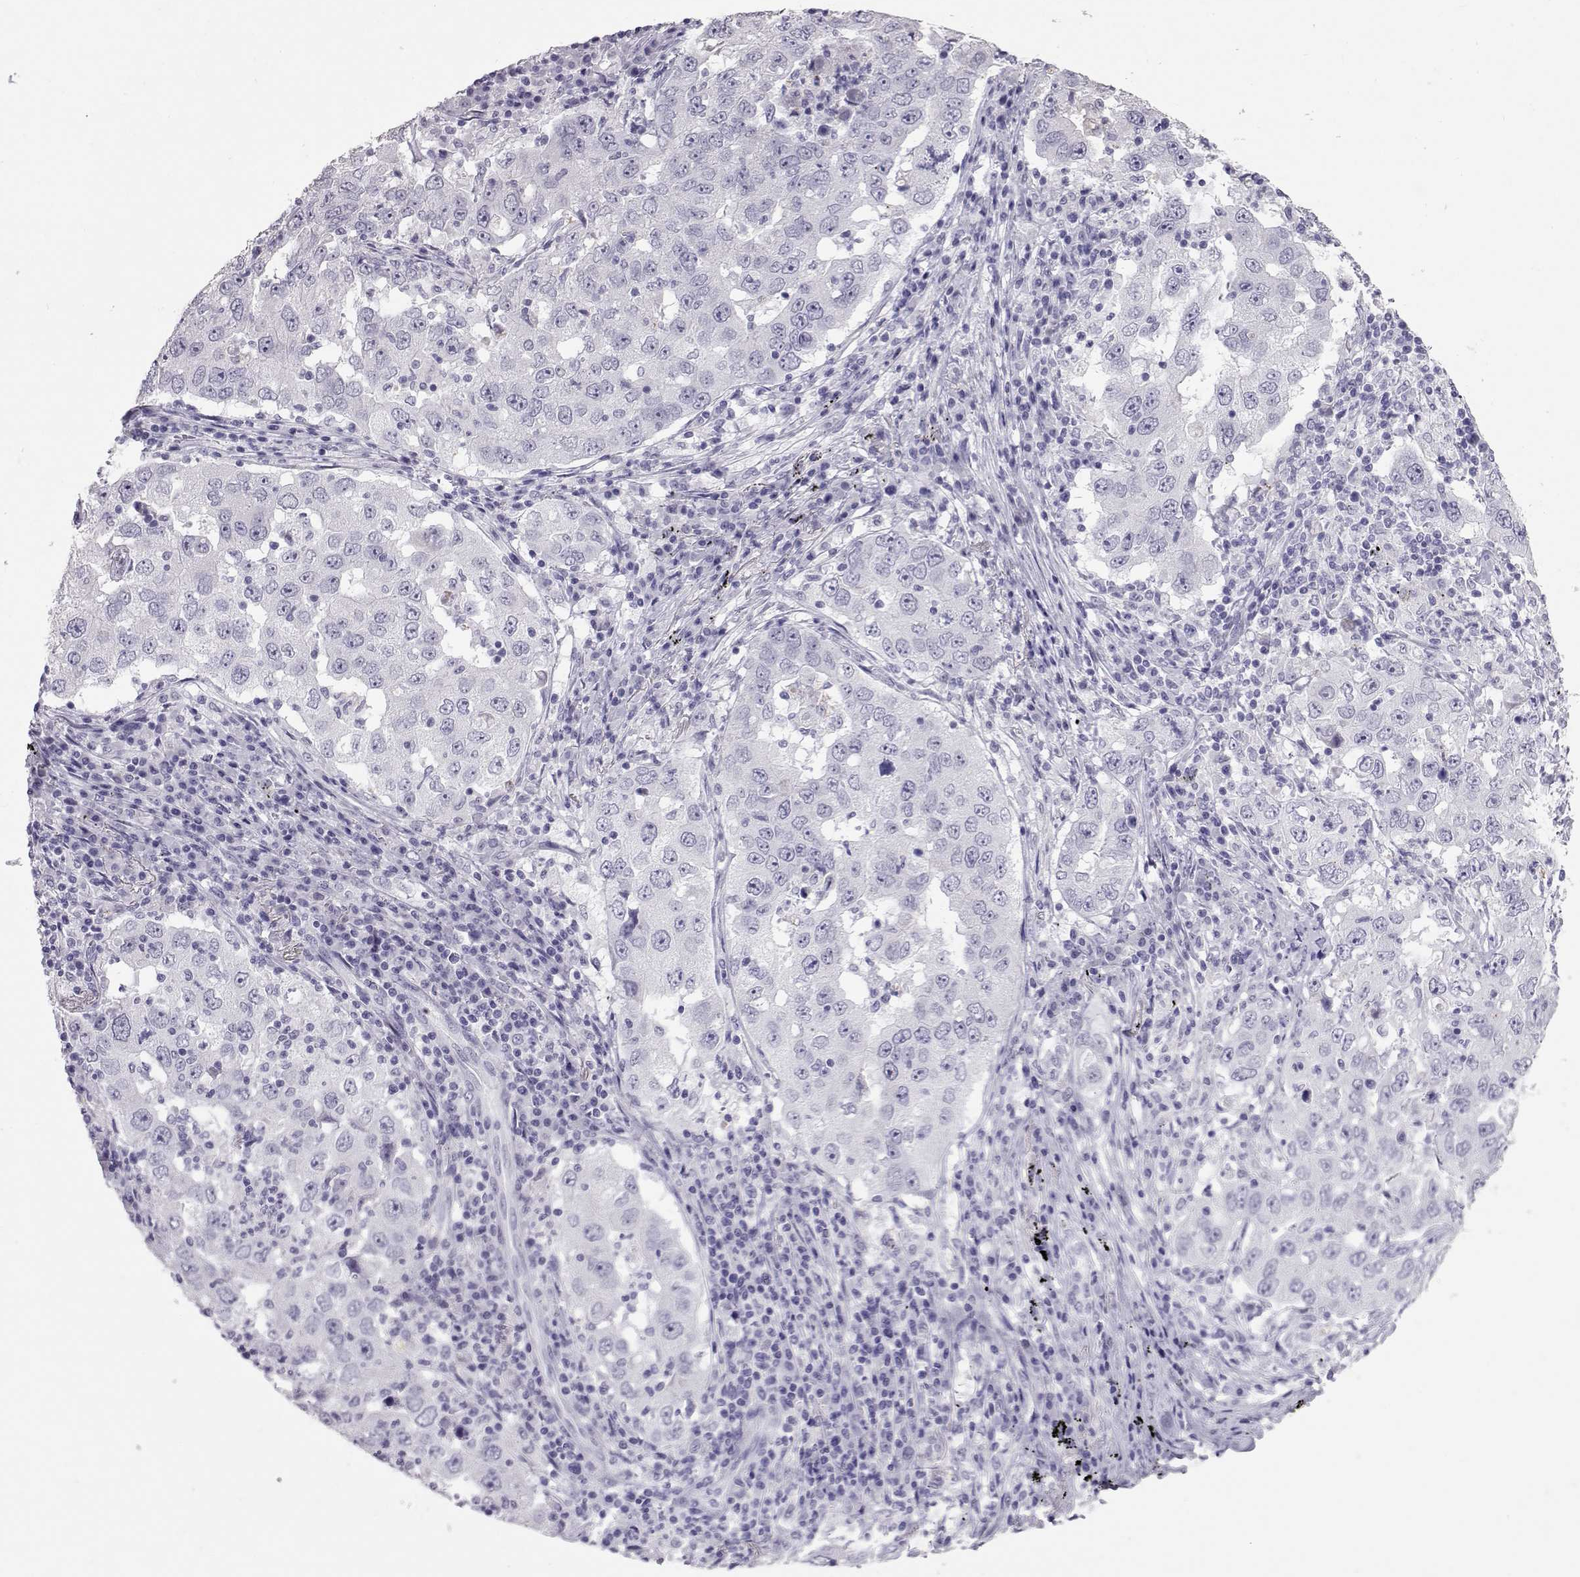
{"staining": {"intensity": "negative", "quantity": "none", "location": "none"}, "tissue": "lung cancer", "cell_type": "Tumor cells", "image_type": "cancer", "snomed": [{"axis": "morphology", "description": "Adenocarcinoma, NOS"}, {"axis": "topography", "description": "Lung"}], "caption": "There is no significant positivity in tumor cells of lung cancer (adenocarcinoma). (Immunohistochemistry (ihc), brightfield microscopy, high magnification).", "gene": "PMCH", "patient": {"sex": "male", "age": 73}}